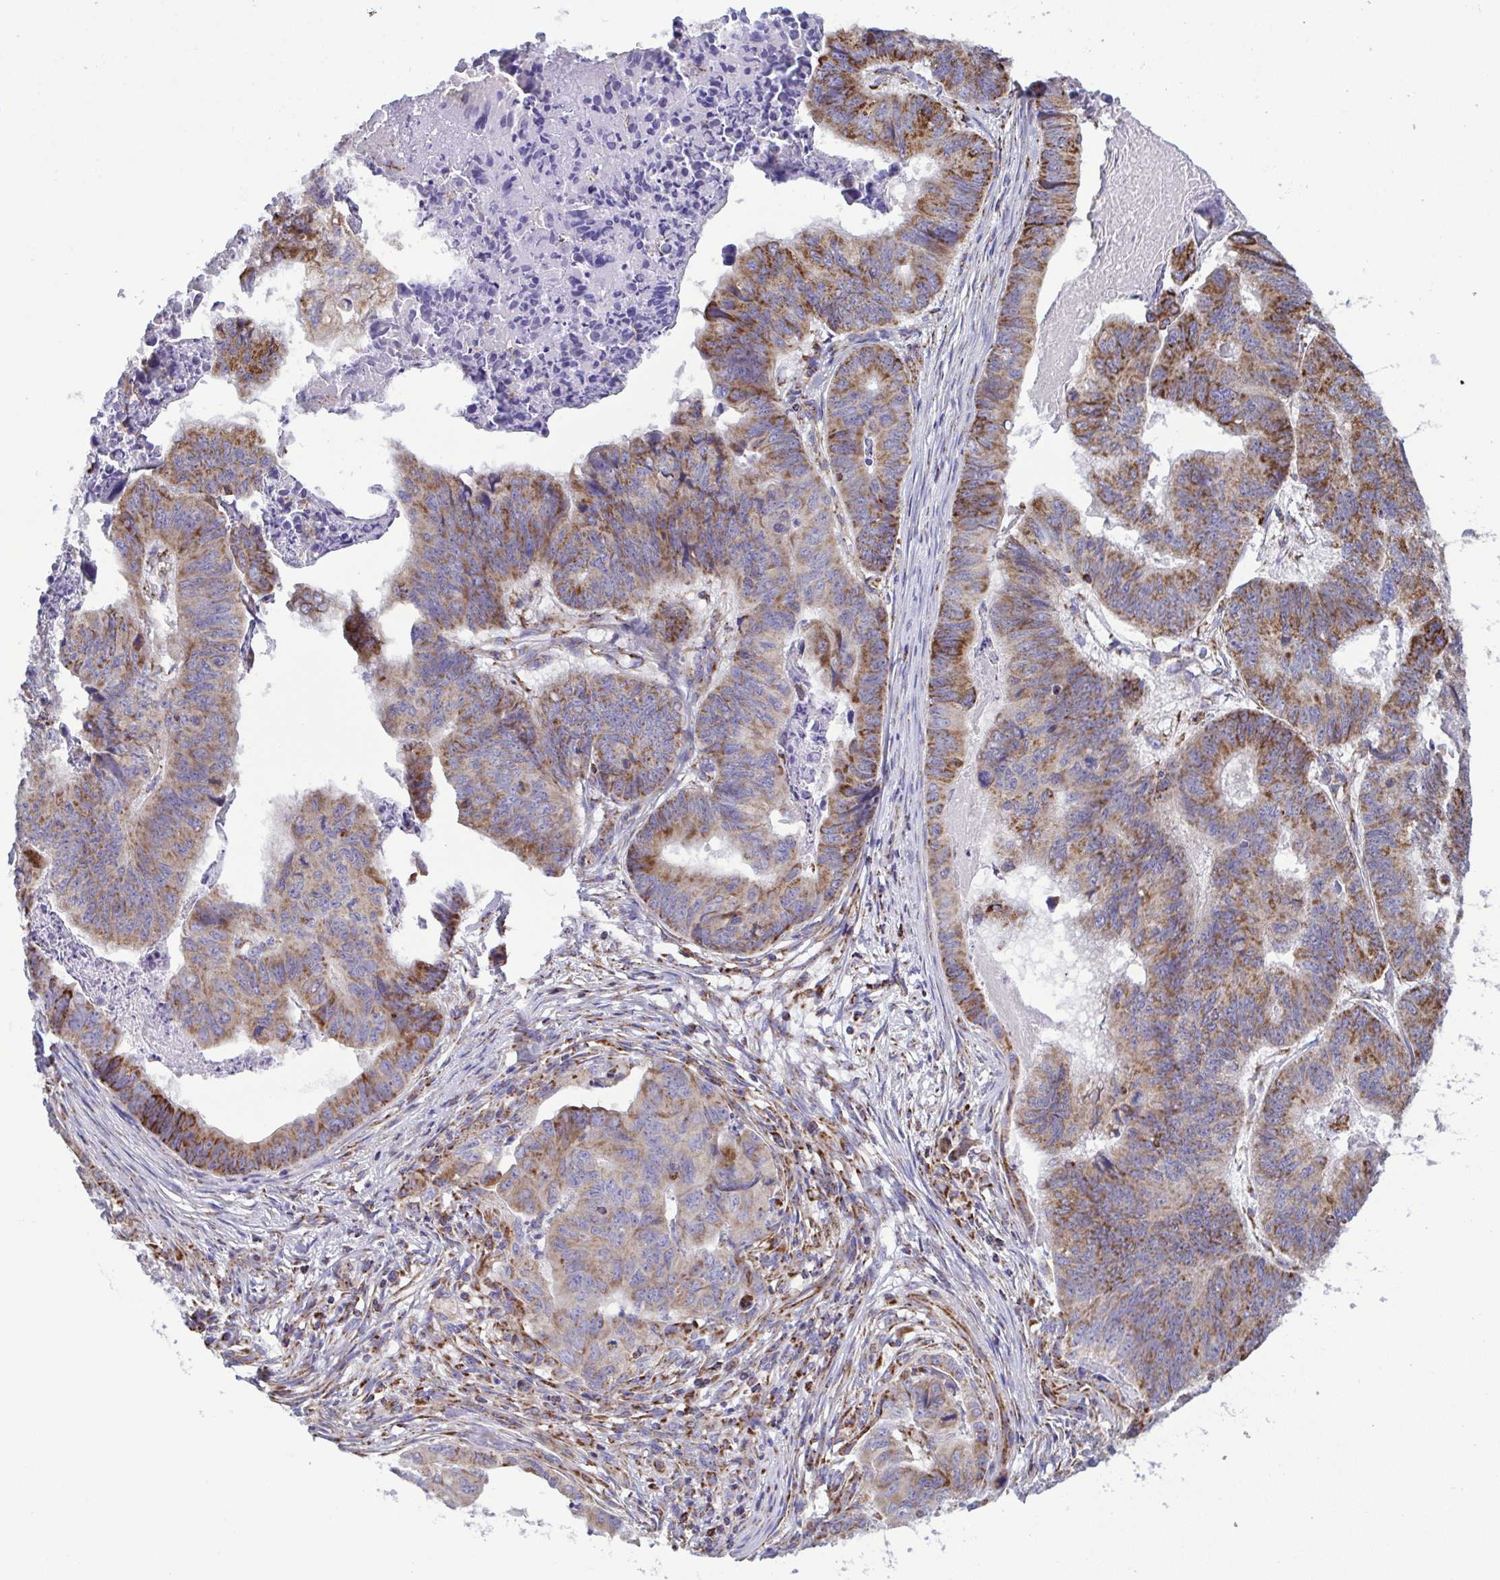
{"staining": {"intensity": "moderate", "quantity": ">75%", "location": "cytoplasmic/membranous"}, "tissue": "stomach cancer", "cell_type": "Tumor cells", "image_type": "cancer", "snomed": [{"axis": "morphology", "description": "Adenocarcinoma, NOS"}, {"axis": "topography", "description": "Stomach, lower"}], "caption": "Immunohistochemical staining of stomach cancer (adenocarcinoma) exhibits medium levels of moderate cytoplasmic/membranous protein staining in about >75% of tumor cells.", "gene": "CSDE1", "patient": {"sex": "male", "age": 77}}